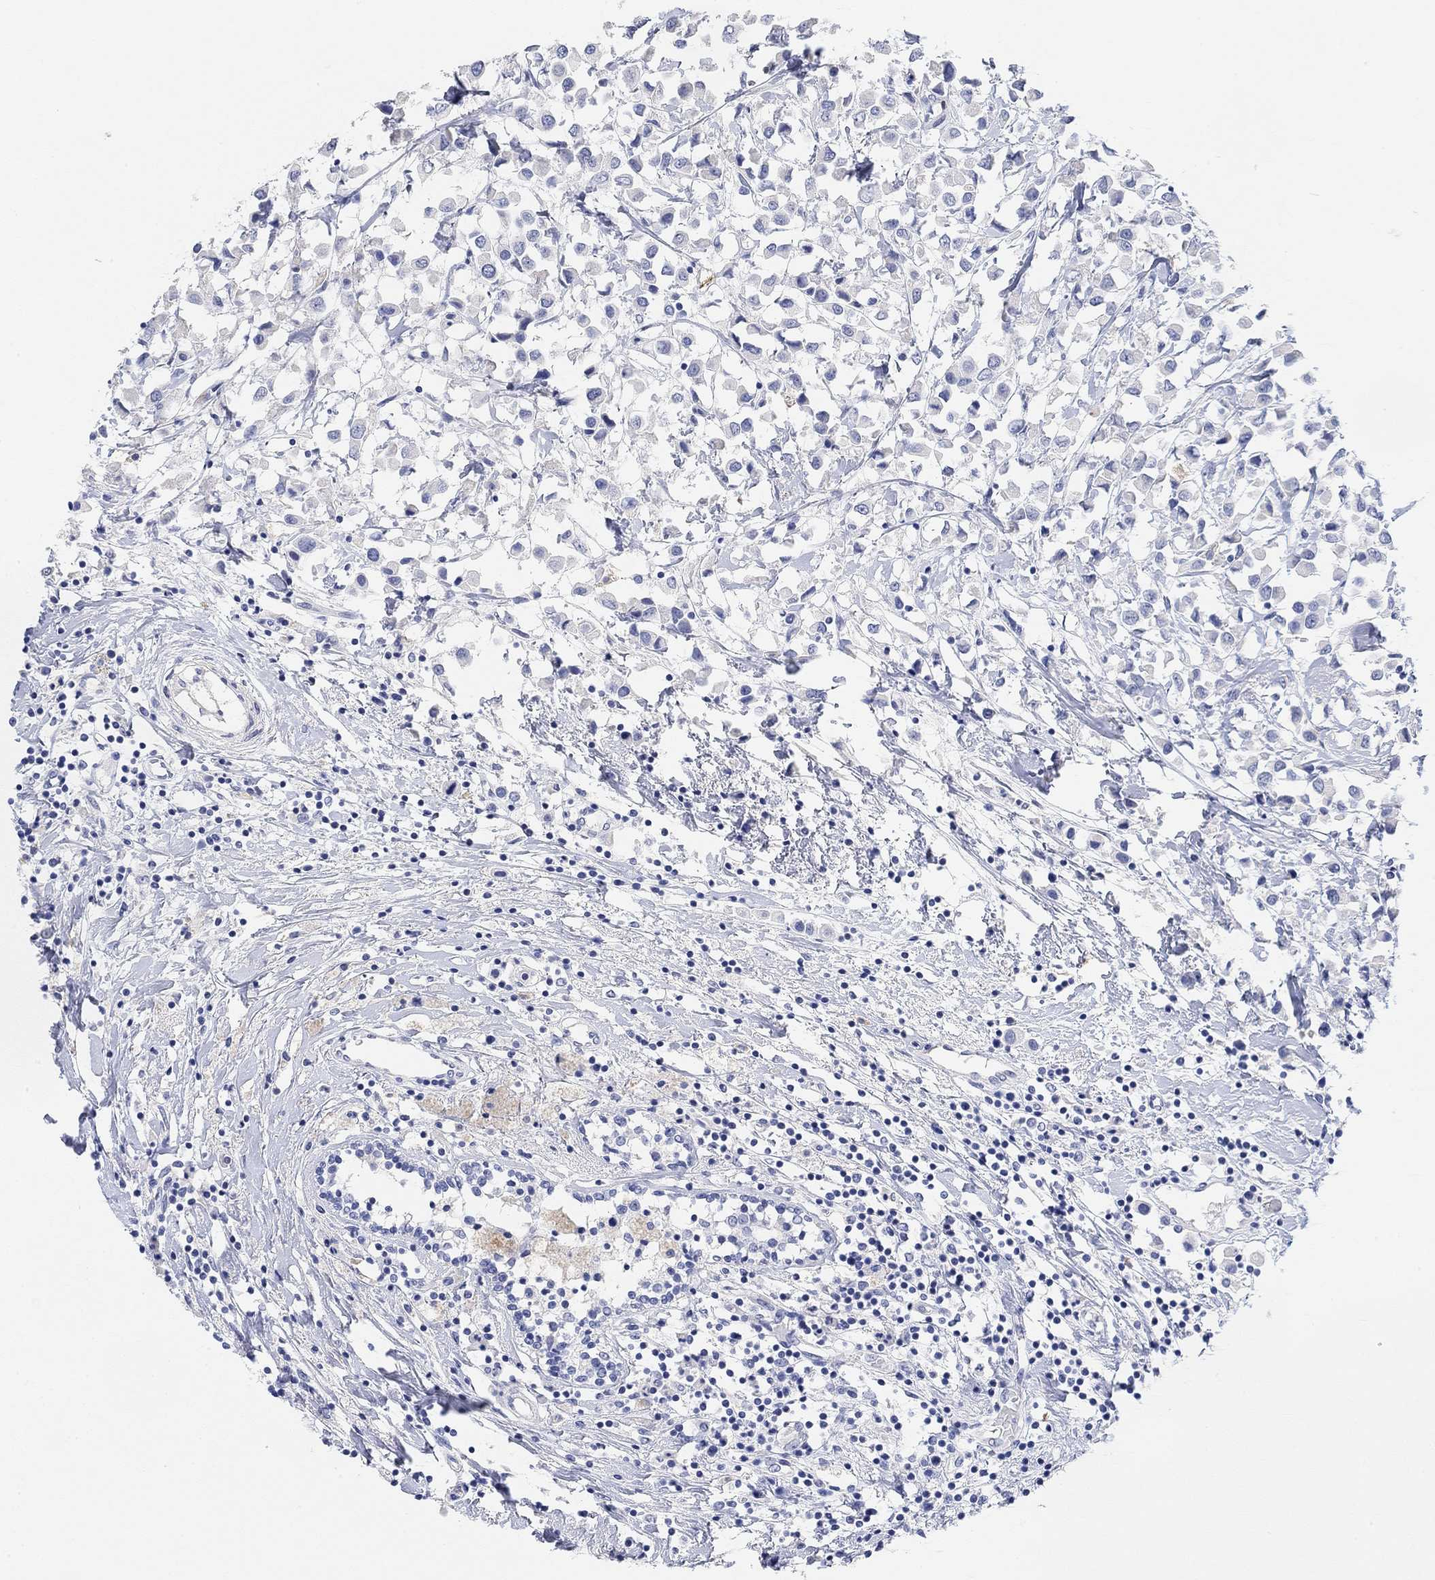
{"staining": {"intensity": "negative", "quantity": "none", "location": "none"}, "tissue": "breast cancer", "cell_type": "Tumor cells", "image_type": "cancer", "snomed": [{"axis": "morphology", "description": "Duct carcinoma"}, {"axis": "topography", "description": "Breast"}], "caption": "A high-resolution photomicrograph shows IHC staining of breast cancer, which demonstrates no significant positivity in tumor cells.", "gene": "VAT1L", "patient": {"sex": "female", "age": 61}}